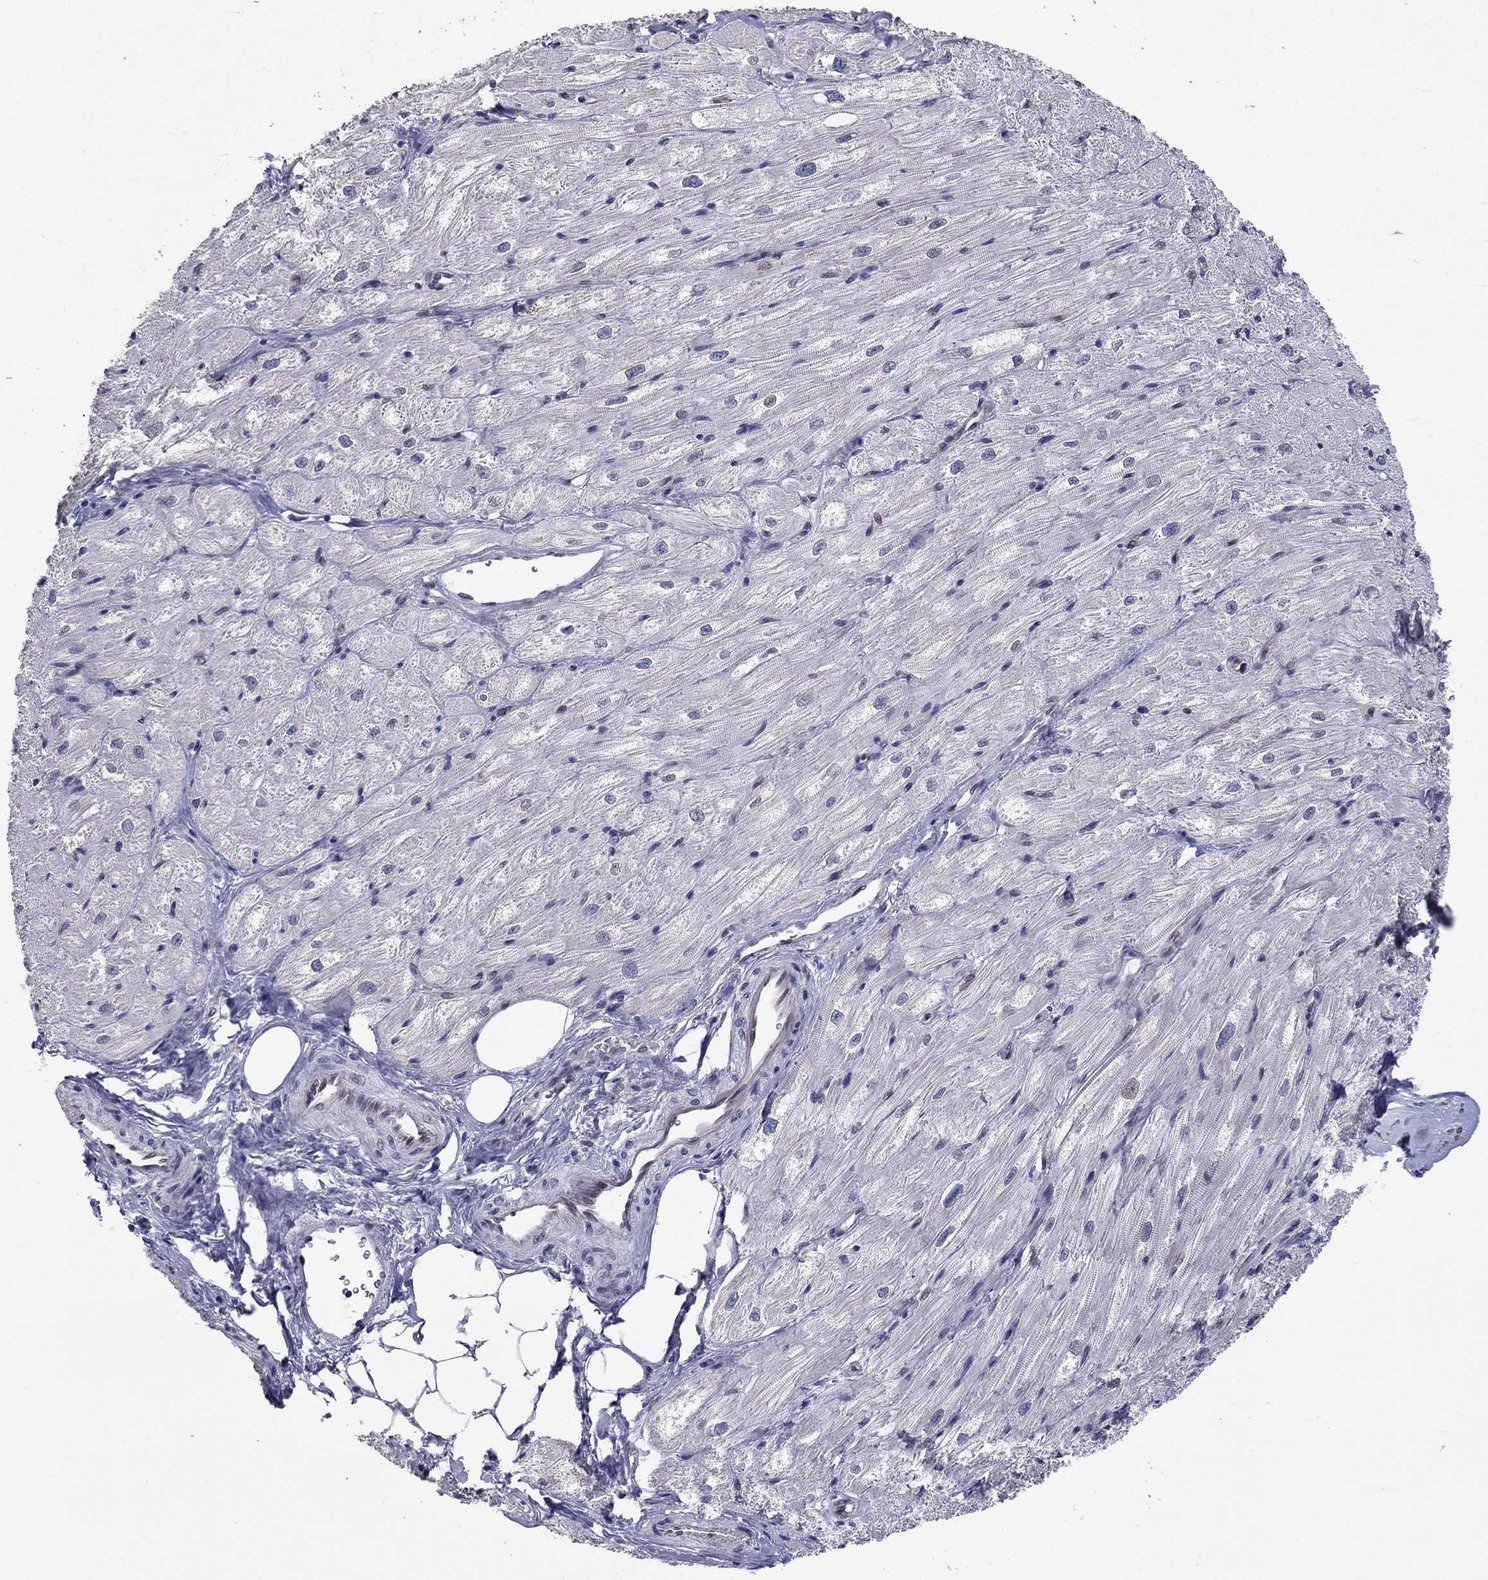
{"staining": {"intensity": "negative", "quantity": "none", "location": "none"}, "tissue": "heart muscle", "cell_type": "Cardiomyocytes", "image_type": "normal", "snomed": [{"axis": "morphology", "description": "Normal tissue, NOS"}, {"axis": "topography", "description": "Heart"}], "caption": "The micrograph demonstrates no staining of cardiomyocytes in unremarkable heart muscle. (DAB (3,3'-diaminobenzidine) immunohistochemistry, high magnification).", "gene": "CETN3", "patient": {"sex": "male", "age": 57}}